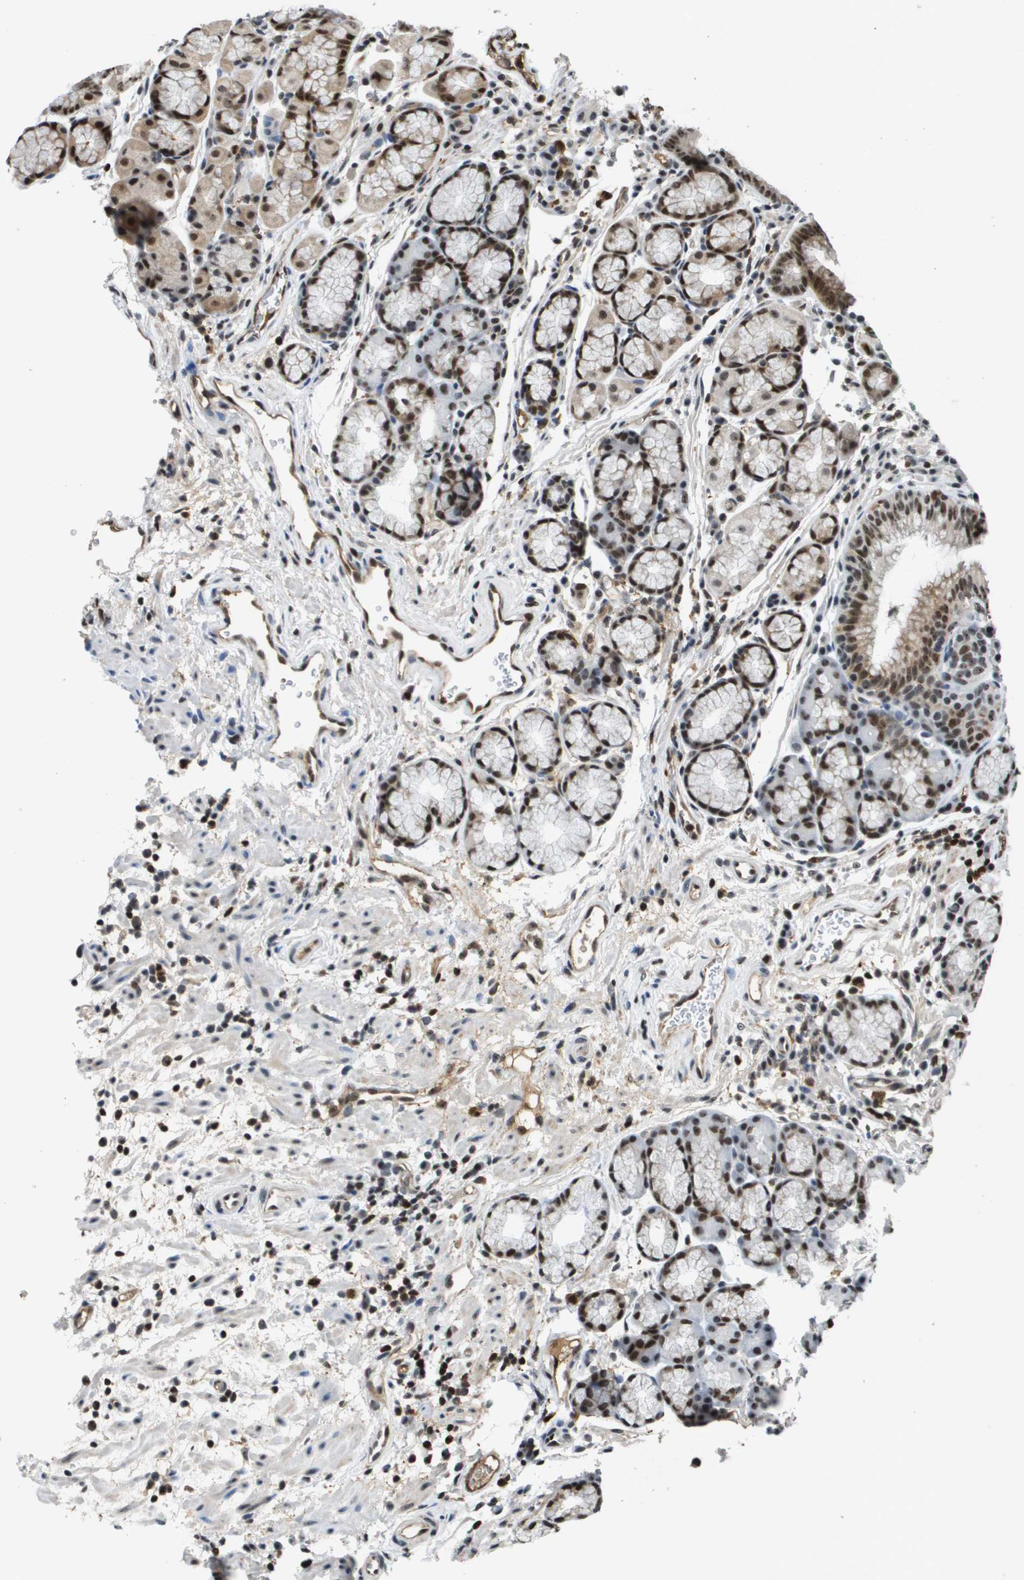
{"staining": {"intensity": "strong", "quantity": "25%-75%", "location": "nuclear"}, "tissue": "stomach", "cell_type": "Glandular cells", "image_type": "normal", "snomed": [{"axis": "morphology", "description": "Normal tissue, NOS"}, {"axis": "morphology", "description": "Carcinoid, malignant, NOS"}, {"axis": "topography", "description": "Stomach, upper"}], "caption": "An immunohistochemistry image of unremarkable tissue is shown. Protein staining in brown shows strong nuclear positivity in stomach within glandular cells. (DAB (3,3'-diaminobenzidine) = brown stain, brightfield microscopy at high magnification).", "gene": "EP400", "patient": {"sex": "male", "age": 39}}